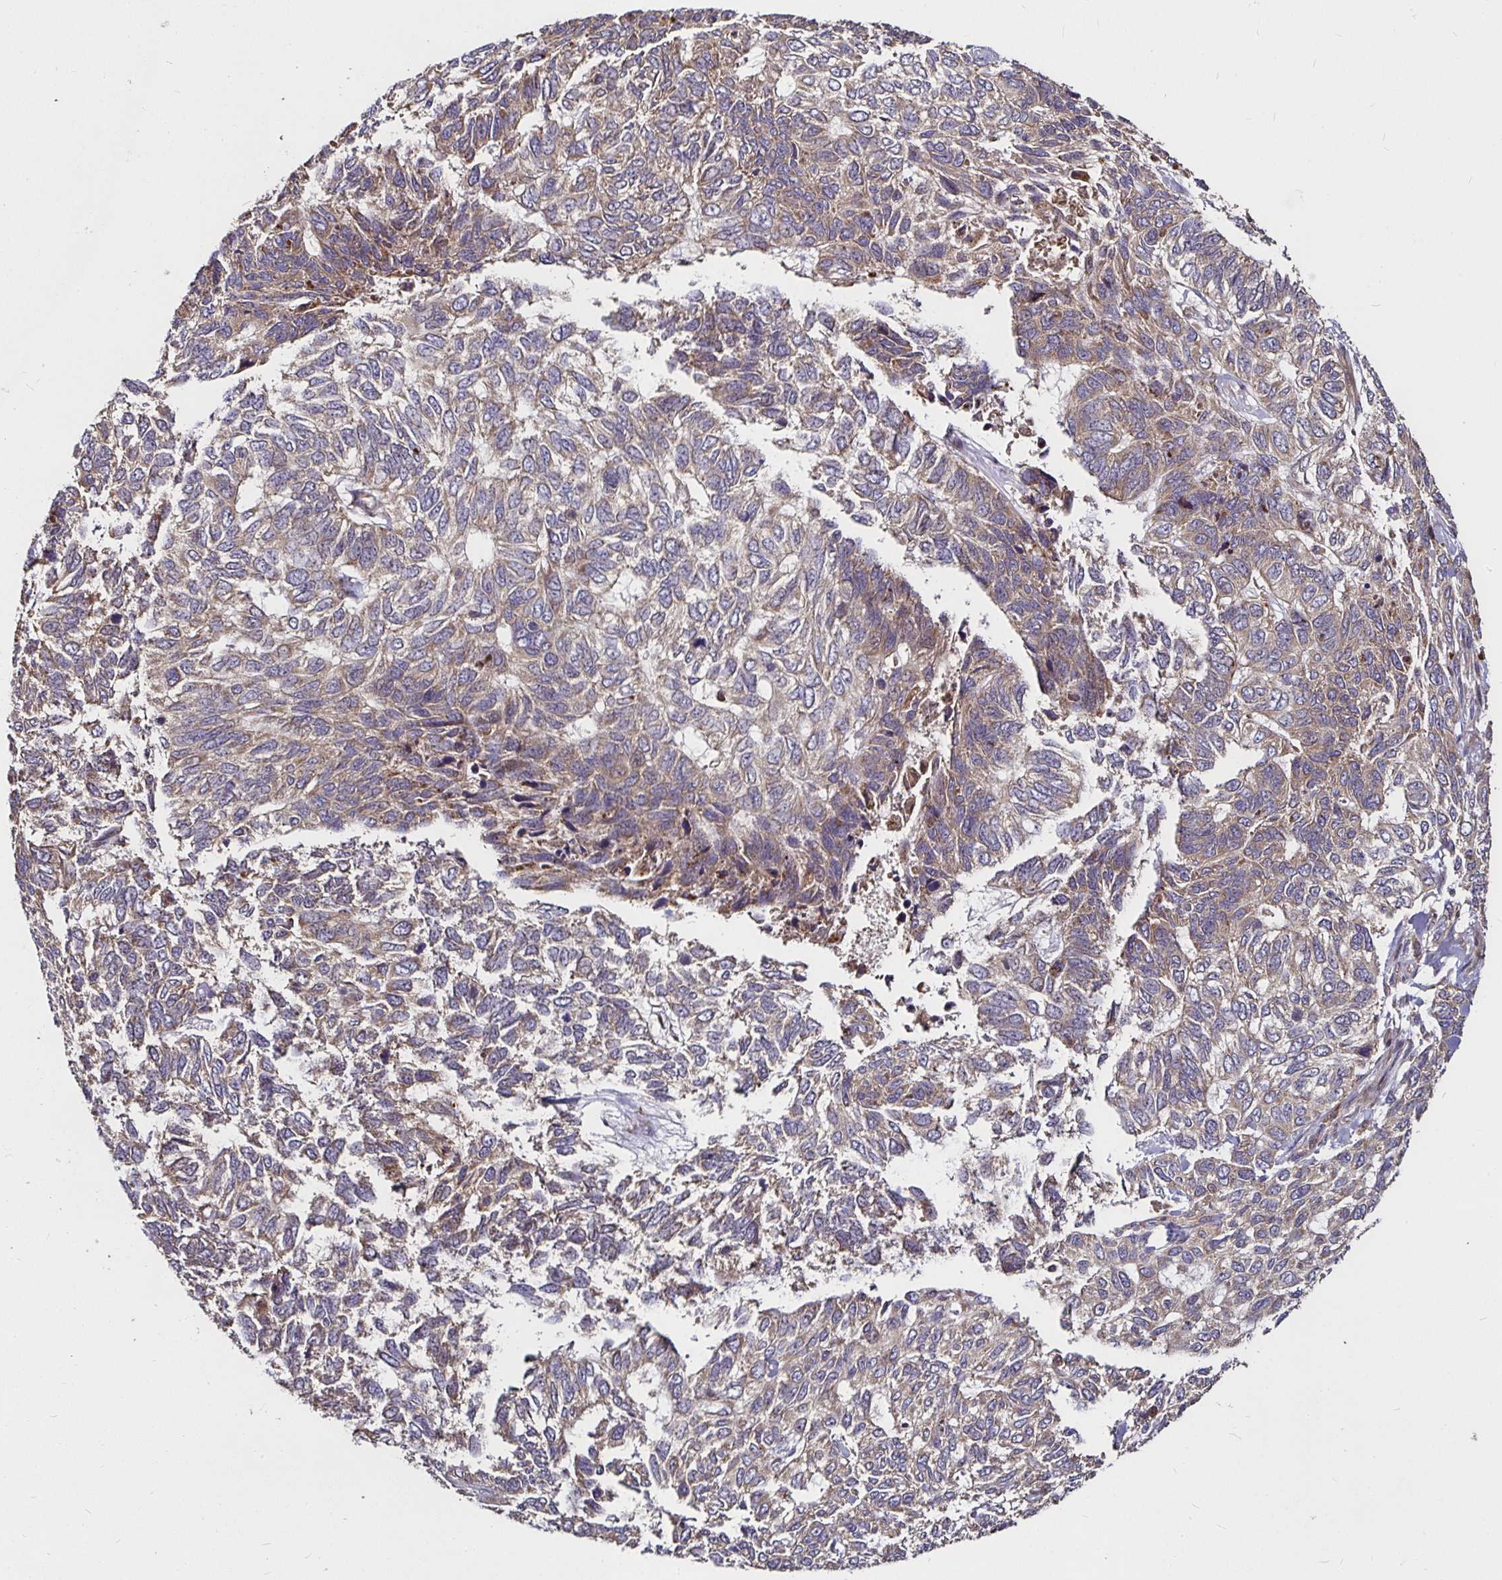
{"staining": {"intensity": "weak", "quantity": "25%-75%", "location": "cytoplasmic/membranous"}, "tissue": "skin cancer", "cell_type": "Tumor cells", "image_type": "cancer", "snomed": [{"axis": "morphology", "description": "Basal cell carcinoma"}, {"axis": "topography", "description": "Skin"}], "caption": "Weak cytoplasmic/membranous protein expression is present in about 25%-75% of tumor cells in basal cell carcinoma (skin).", "gene": "MLST8", "patient": {"sex": "female", "age": 65}}